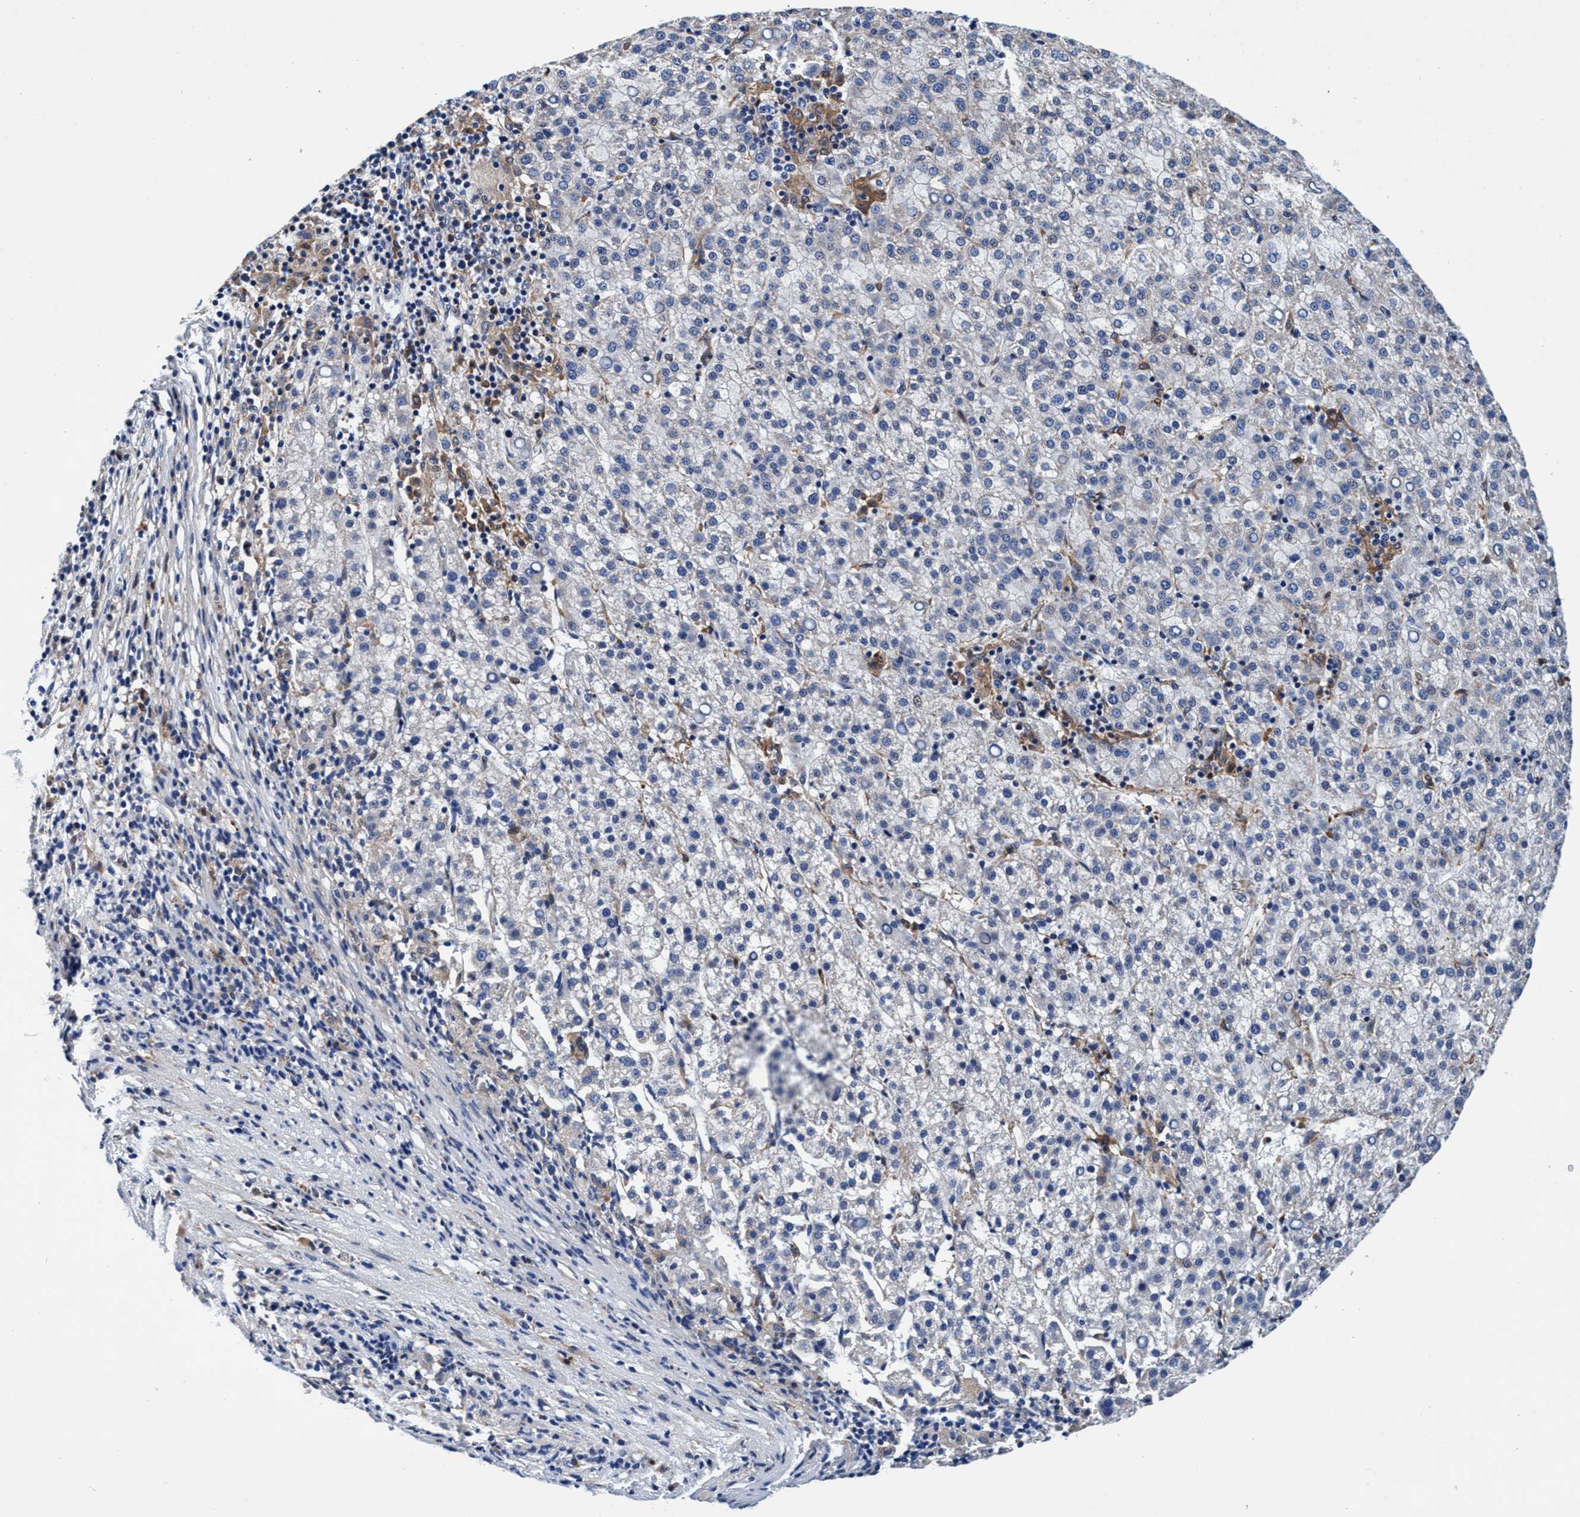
{"staining": {"intensity": "negative", "quantity": "none", "location": "none"}, "tissue": "liver cancer", "cell_type": "Tumor cells", "image_type": "cancer", "snomed": [{"axis": "morphology", "description": "Carcinoma, Hepatocellular, NOS"}, {"axis": "topography", "description": "Liver"}], "caption": "This is an immunohistochemistry (IHC) histopathology image of human liver cancer (hepatocellular carcinoma). There is no expression in tumor cells.", "gene": "UBALD2", "patient": {"sex": "female", "age": 58}}